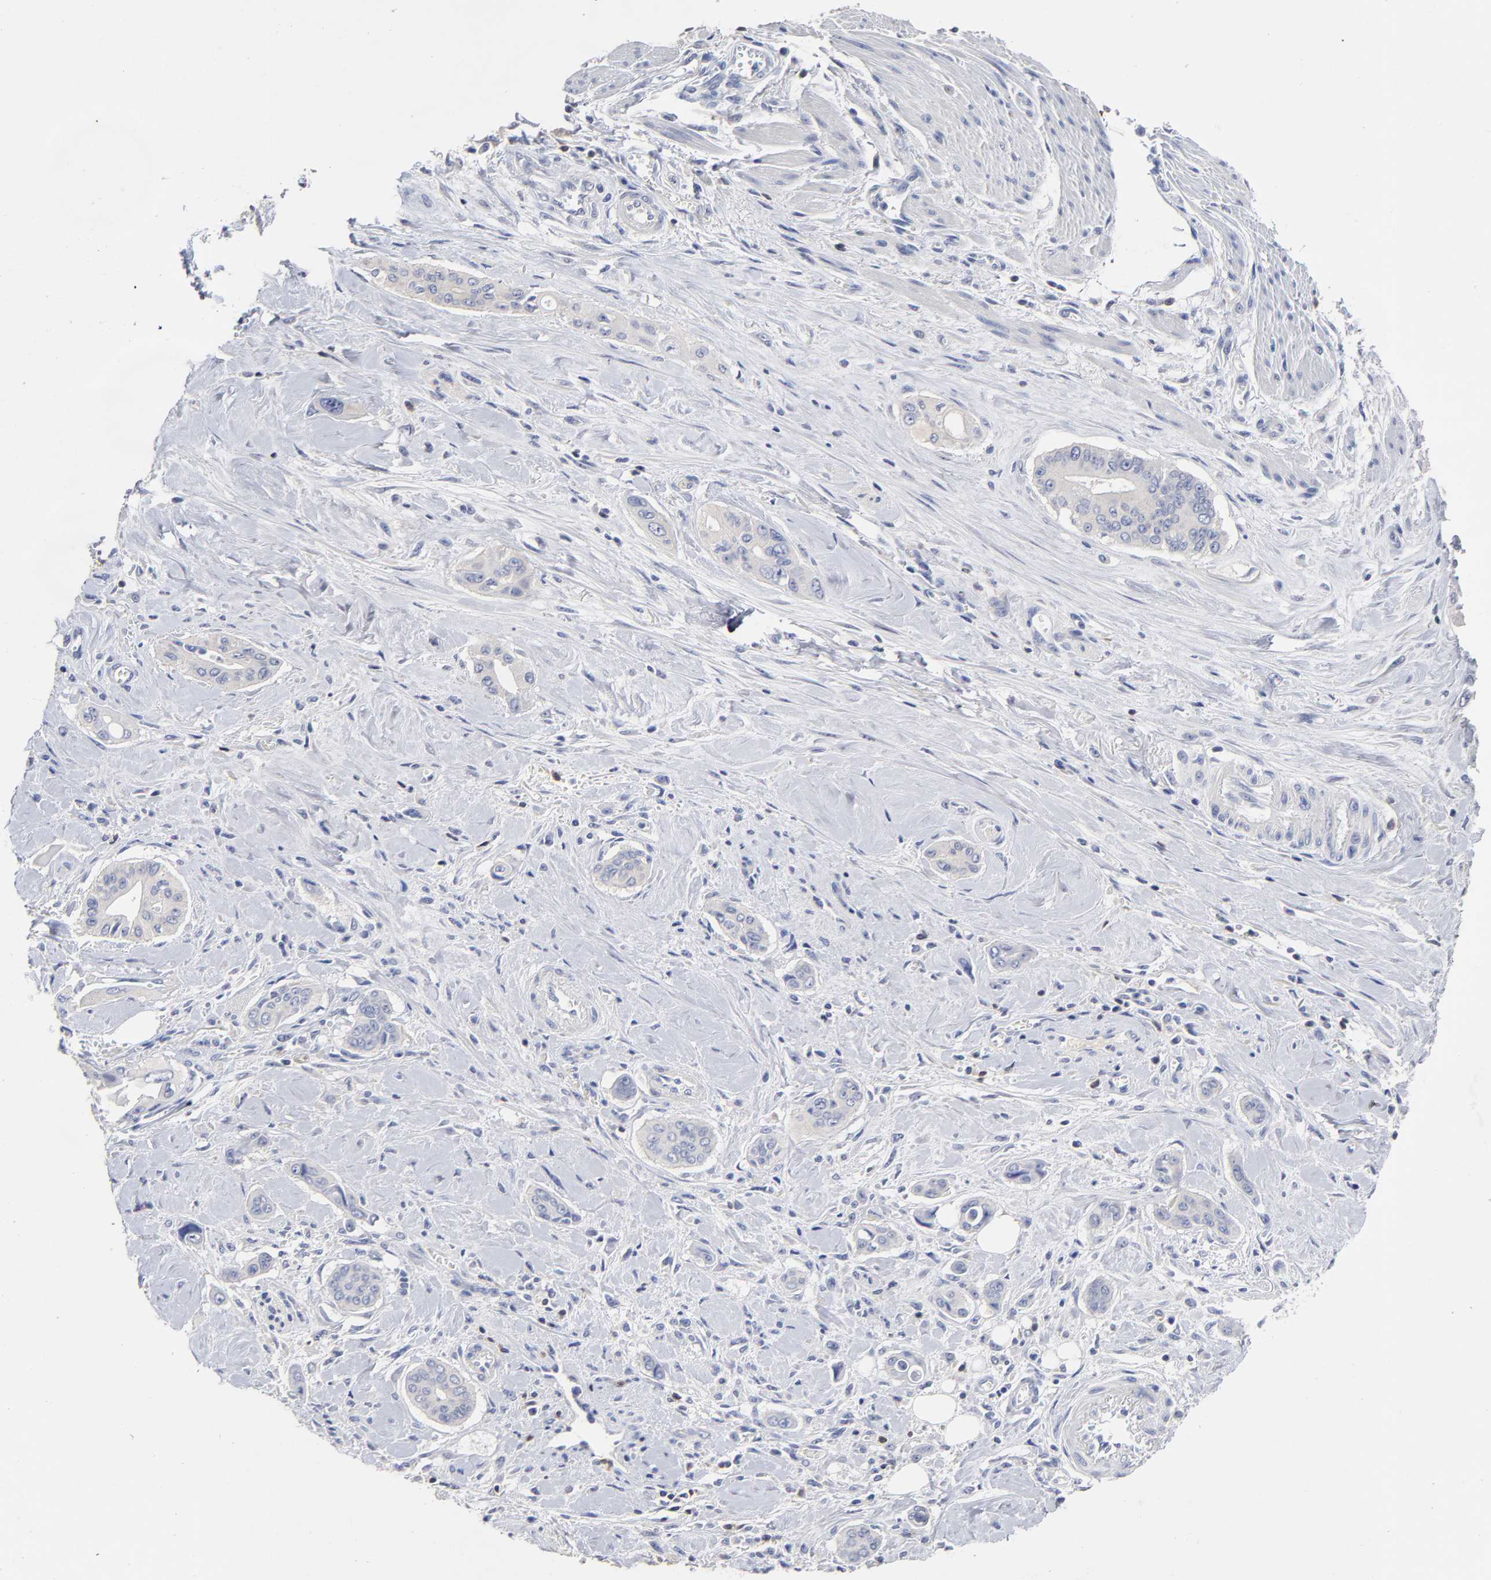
{"staining": {"intensity": "negative", "quantity": "none", "location": "none"}, "tissue": "pancreatic cancer", "cell_type": "Tumor cells", "image_type": "cancer", "snomed": [{"axis": "morphology", "description": "Adenocarcinoma, NOS"}, {"axis": "topography", "description": "Pancreas"}], "caption": "Photomicrograph shows no protein positivity in tumor cells of adenocarcinoma (pancreatic) tissue.", "gene": "TRAT1", "patient": {"sex": "male", "age": 77}}